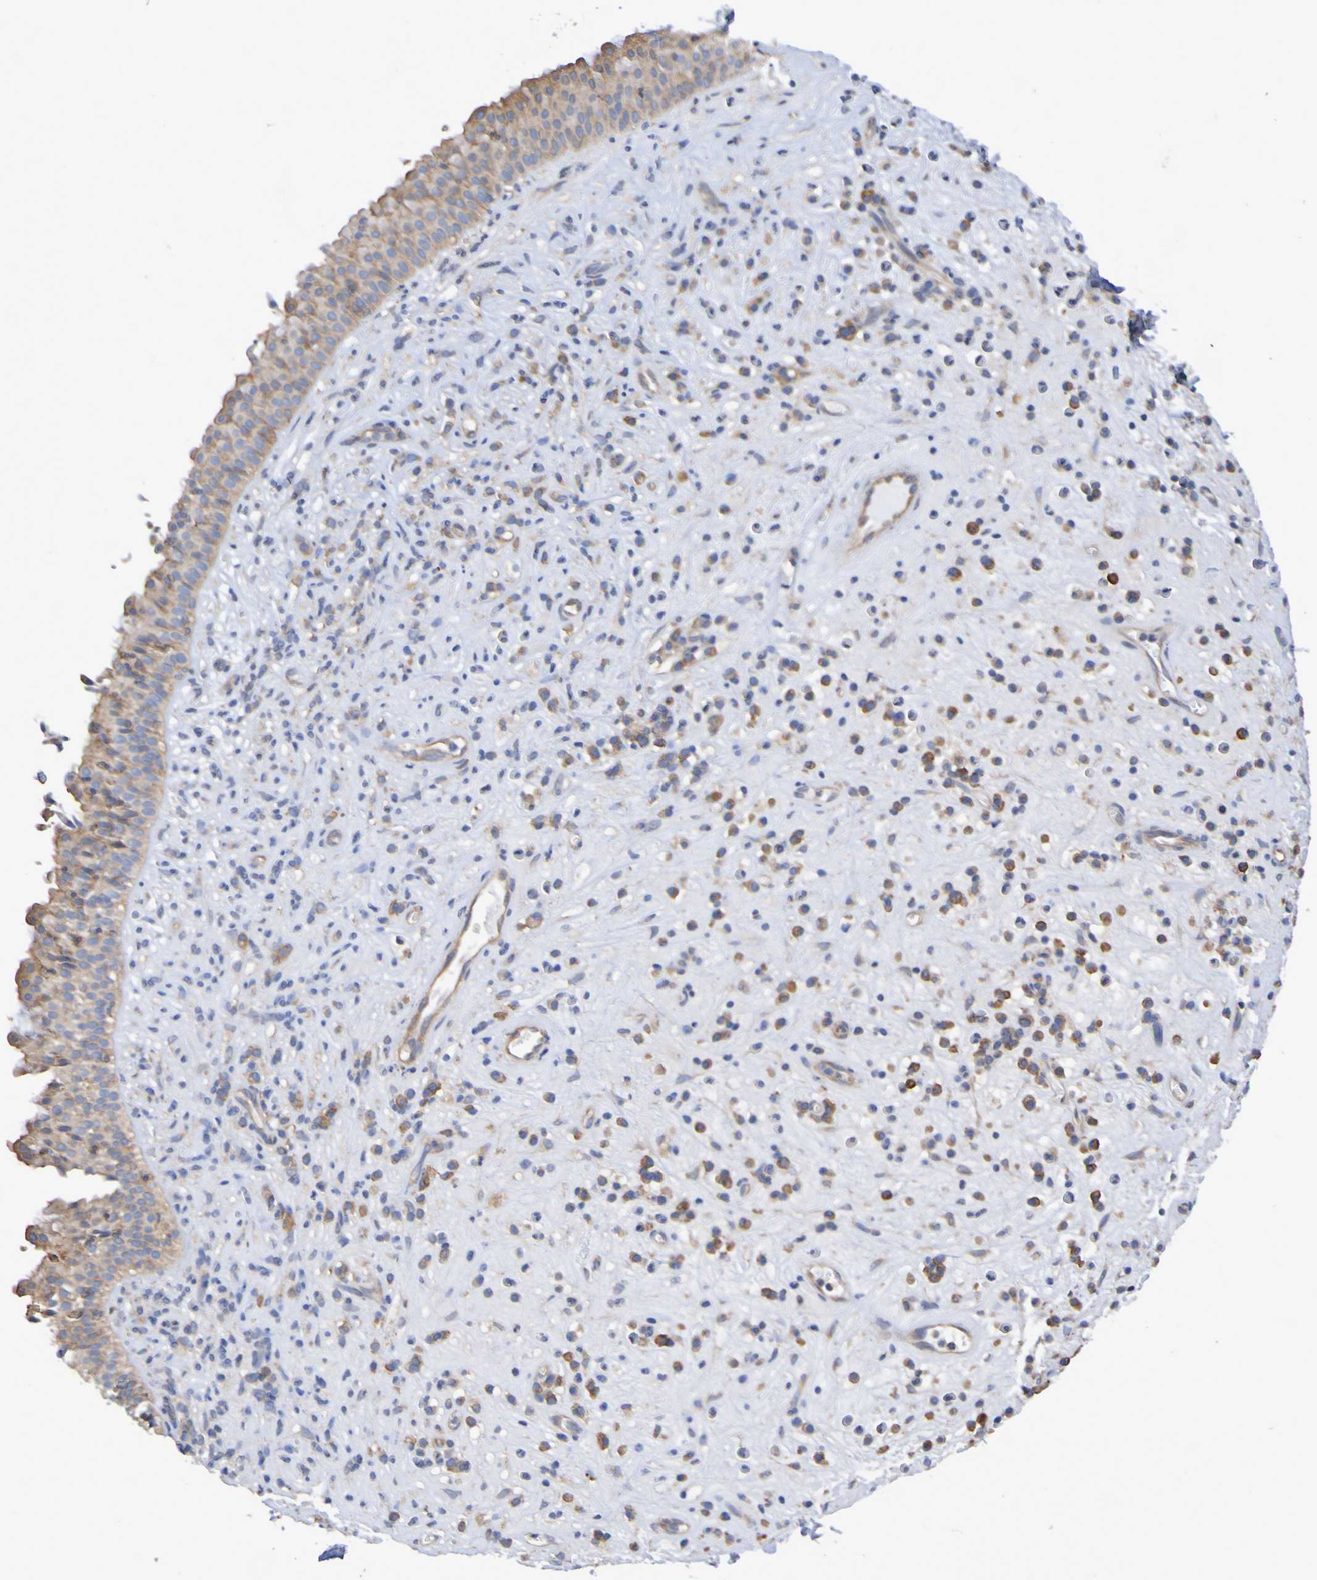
{"staining": {"intensity": "moderate", "quantity": ">75%", "location": "cytoplasmic/membranous"}, "tissue": "nasopharynx", "cell_type": "Respiratory epithelial cells", "image_type": "normal", "snomed": [{"axis": "morphology", "description": "Normal tissue, NOS"}, {"axis": "topography", "description": "Nasopharynx"}], "caption": "This is a histology image of IHC staining of normal nasopharynx, which shows moderate expression in the cytoplasmic/membranous of respiratory epithelial cells.", "gene": "SYNJ1", "patient": {"sex": "female", "age": 51}}